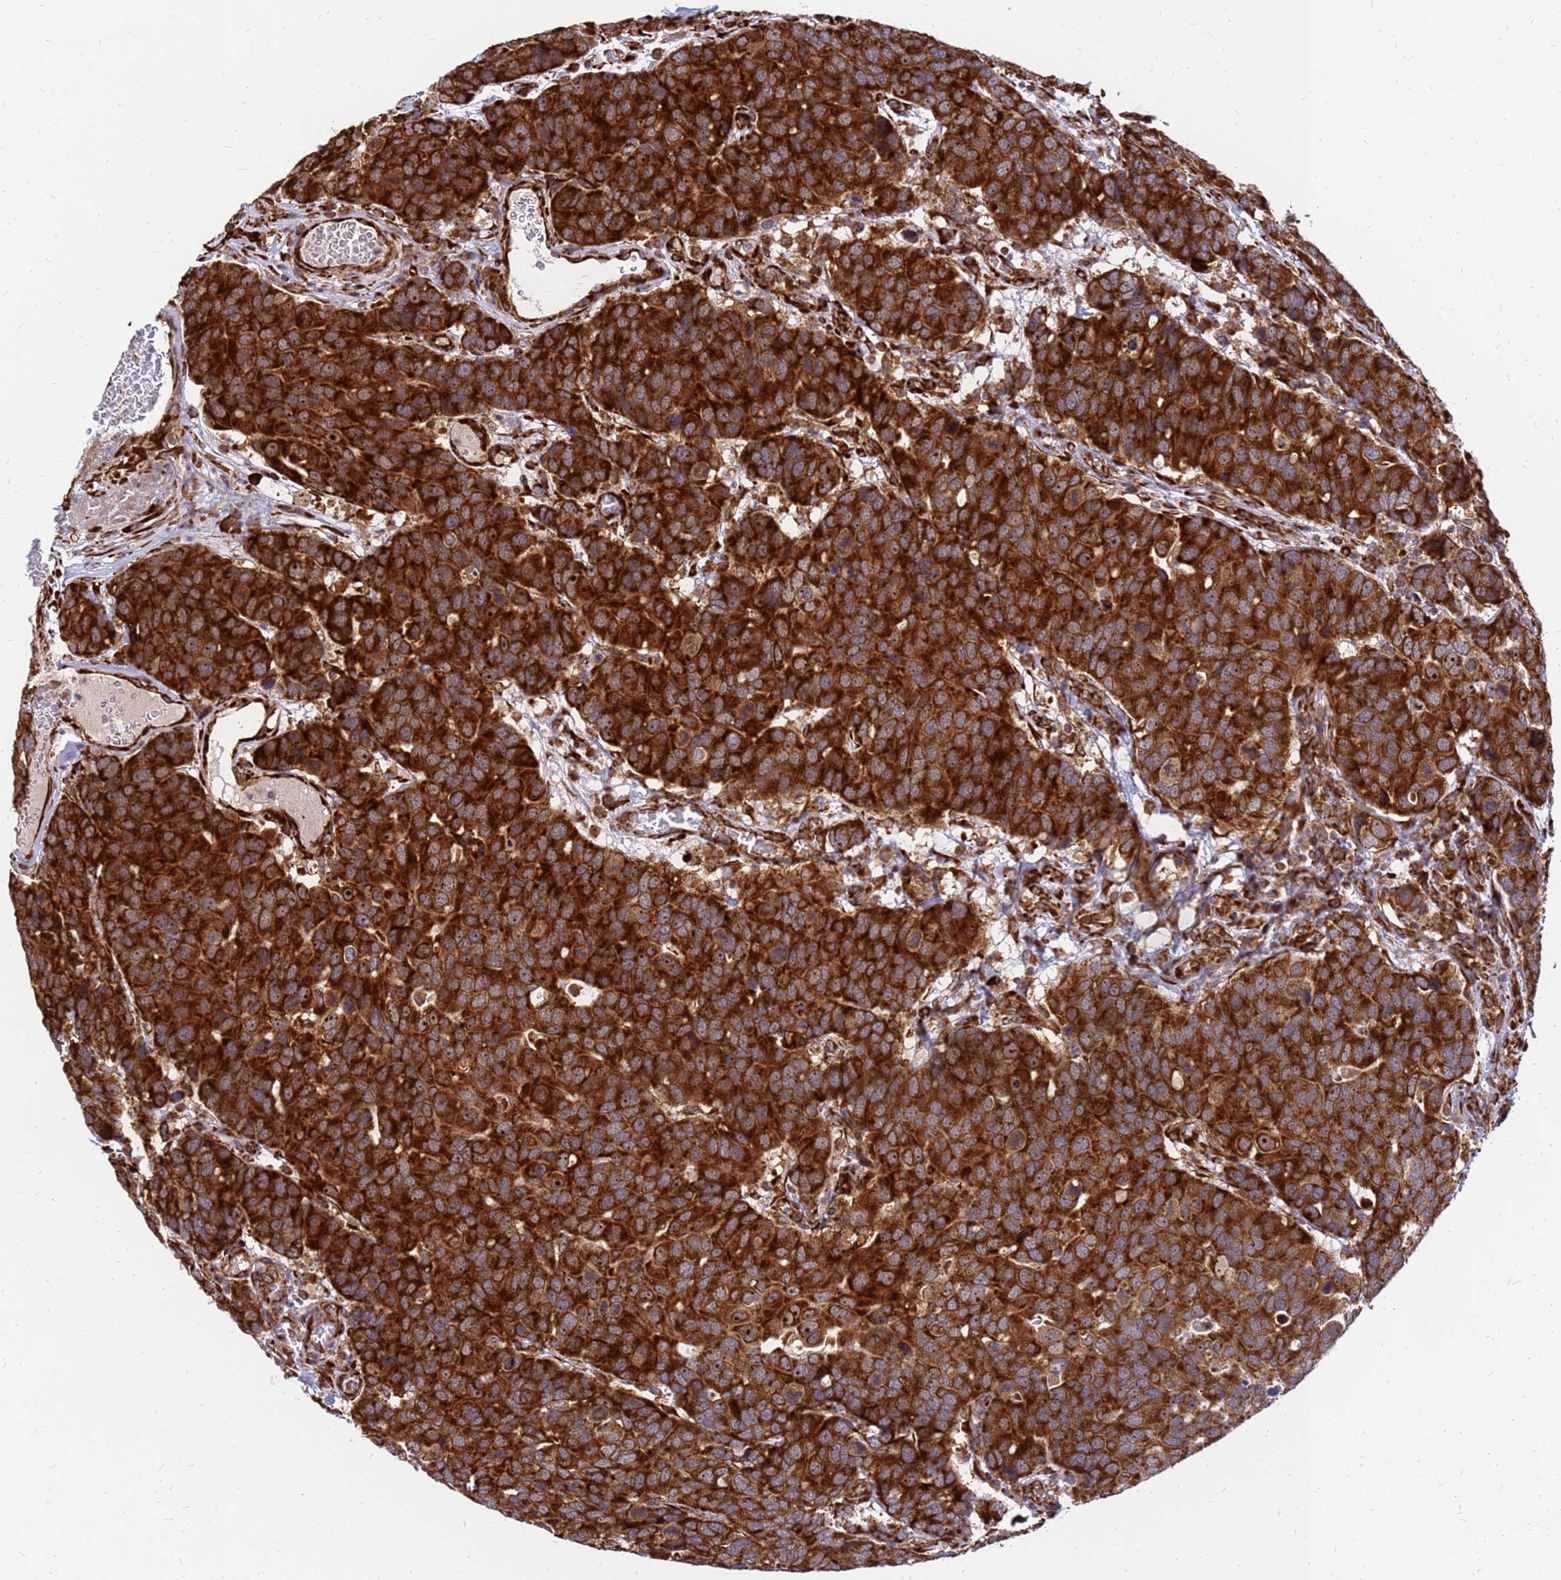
{"staining": {"intensity": "strong", "quantity": ">75%", "location": "cytoplasmic/membranous,nuclear"}, "tissue": "breast cancer", "cell_type": "Tumor cells", "image_type": "cancer", "snomed": [{"axis": "morphology", "description": "Duct carcinoma"}, {"axis": "topography", "description": "Breast"}], "caption": "Immunohistochemistry (IHC) staining of breast cancer (invasive ductal carcinoma), which shows high levels of strong cytoplasmic/membranous and nuclear staining in approximately >75% of tumor cells indicating strong cytoplasmic/membranous and nuclear protein expression. The staining was performed using DAB (brown) for protein detection and nuclei were counterstained in hematoxylin (blue).", "gene": "RPL8", "patient": {"sex": "female", "age": 83}}